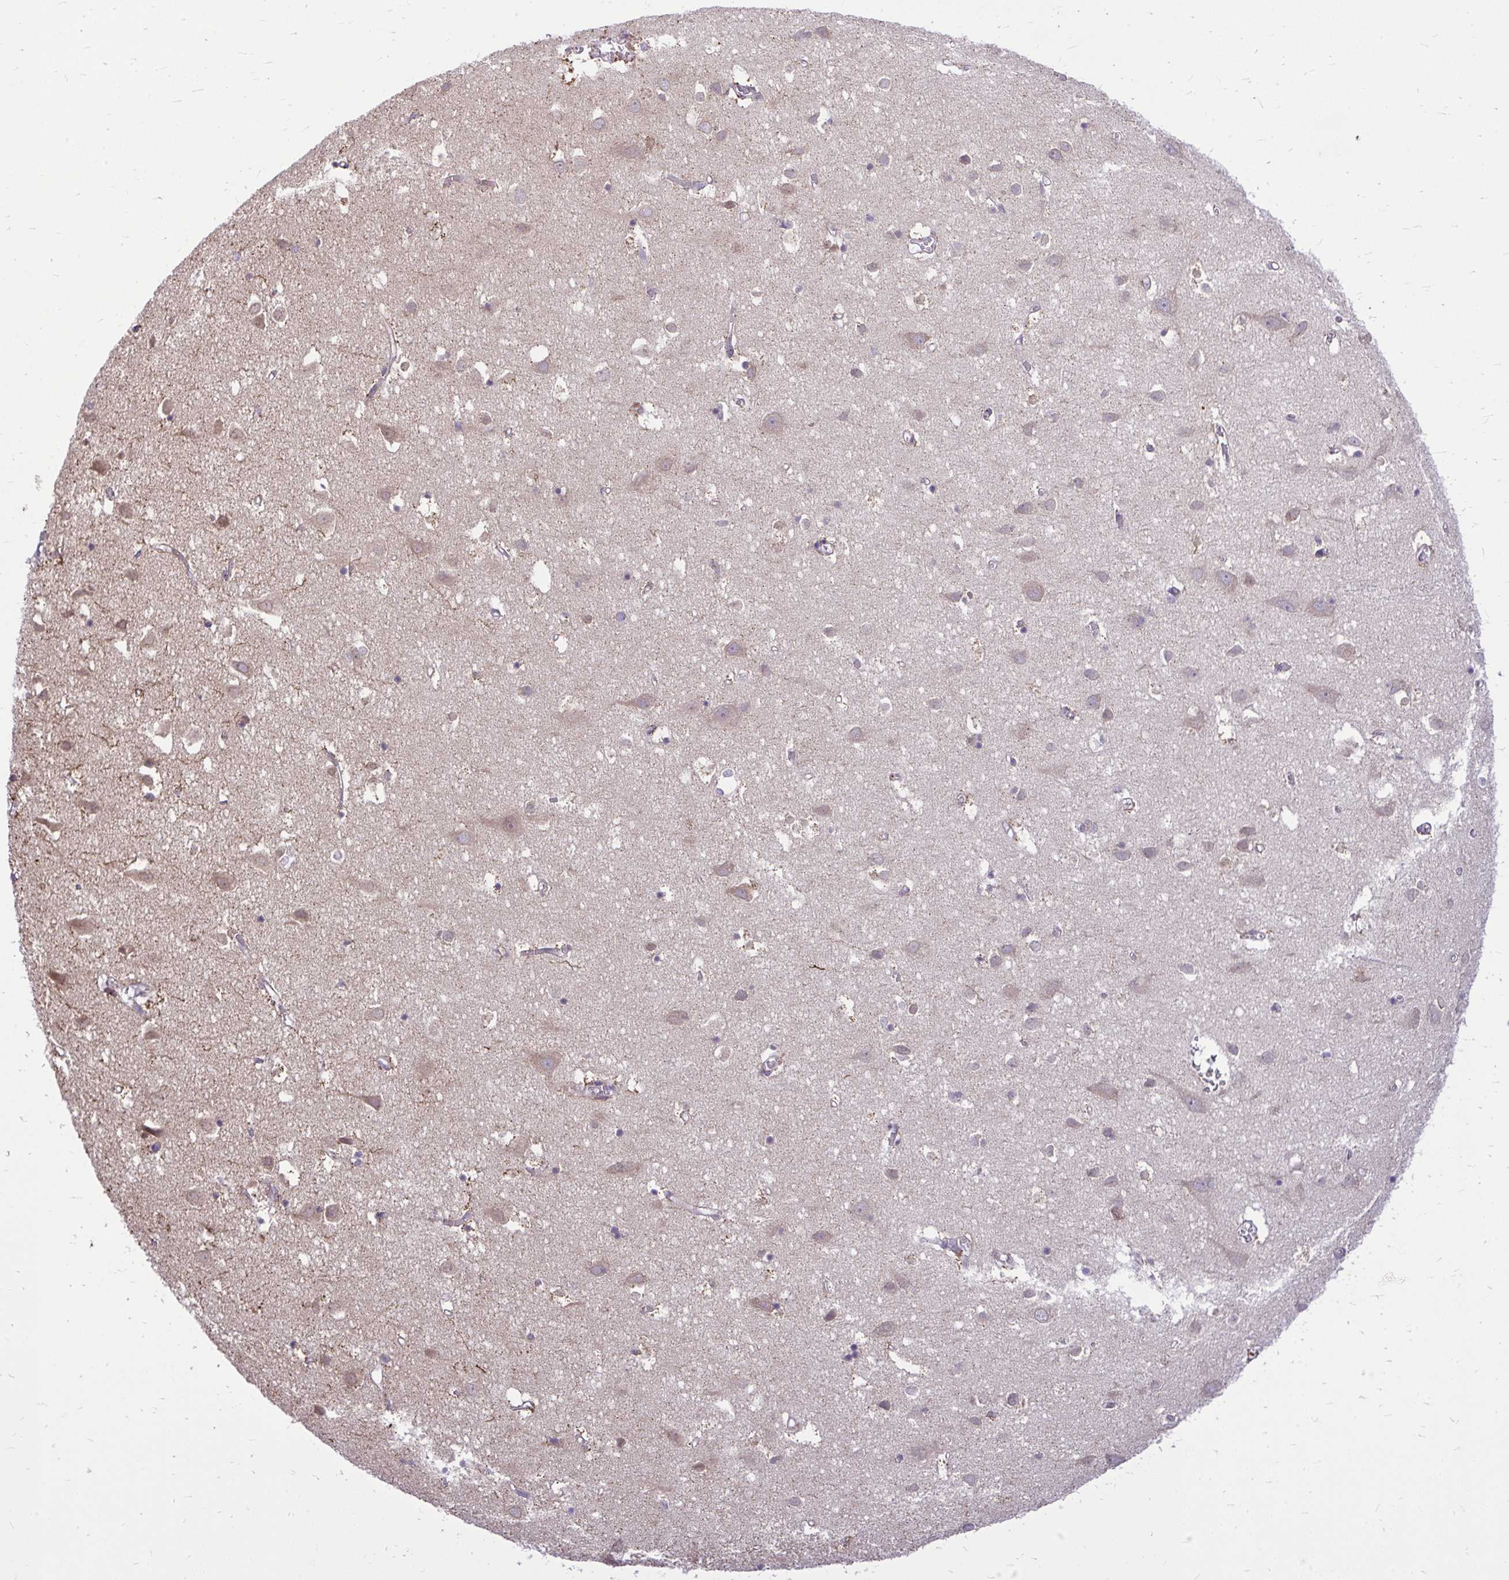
{"staining": {"intensity": "negative", "quantity": "none", "location": "none"}, "tissue": "cerebral cortex", "cell_type": "Endothelial cells", "image_type": "normal", "snomed": [{"axis": "morphology", "description": "Normal tissue, NOS"}, {"axis": "topography", "description": "Cerebral cortex"}], "caption": "A micrograph of human cerebral cortex is negative for staining in endothelial cells.", "gene": "CEACAM18", "patient": {"sex": "male", "age": 70}}